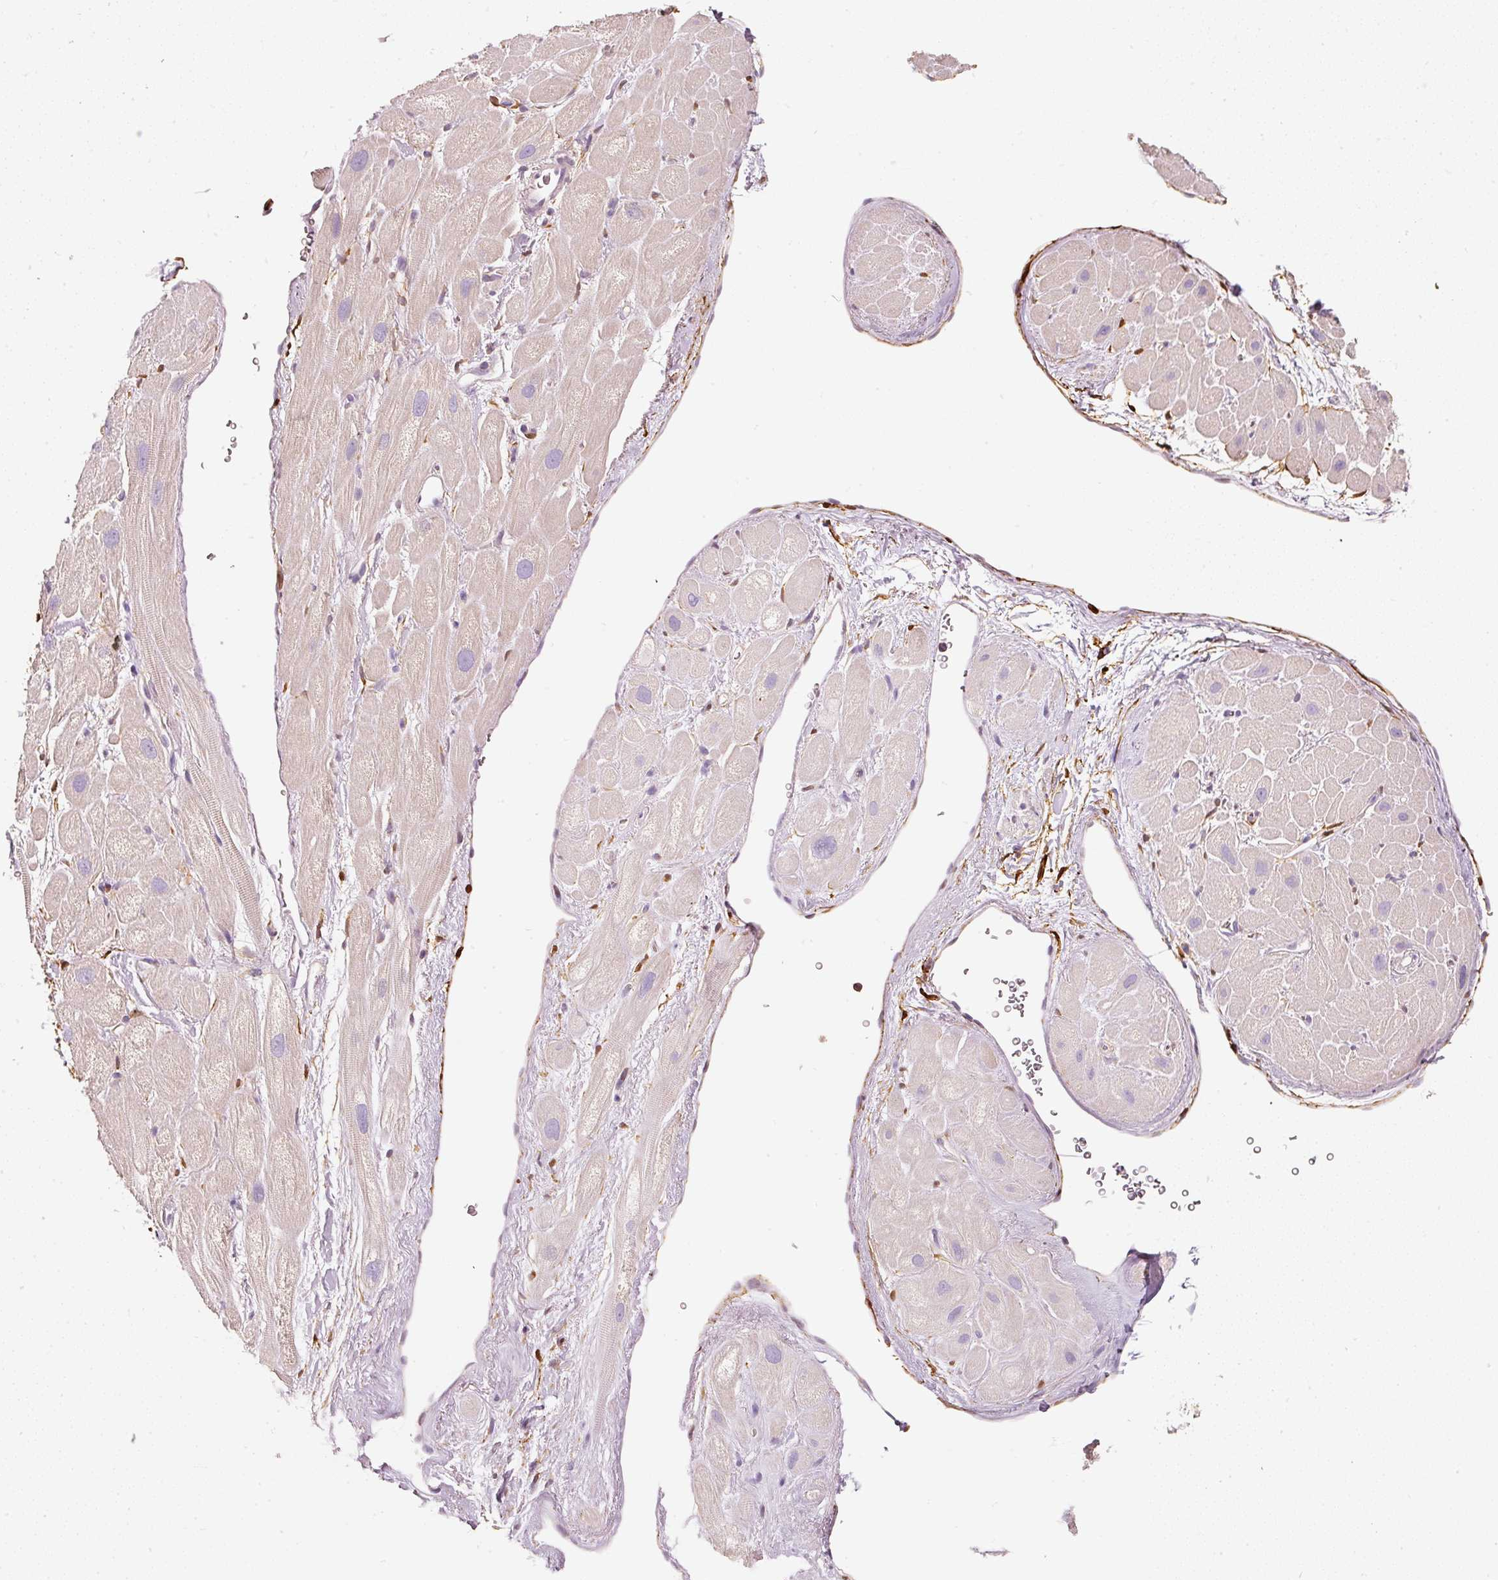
{"staining": {"intensity": "weak", "quantity": "25%-75%", "location": "cytoplasmic/membranous"}, "tissue": "heart muscle", "cell_type": "Cardiomyocytes", "image_type": "normal", "snomed": [{"axis": "morphology", "description": "Normal tissue, NOS"}, {"axis": "topography", "description": "Heart"}], "caption": "Heart muscle stained for a protein reveals weak cytoplasmic/membranous positivity in cardiomyocytes.", "gene": "IQGAP2", "patient": {"sex": "male", "age": 49}}